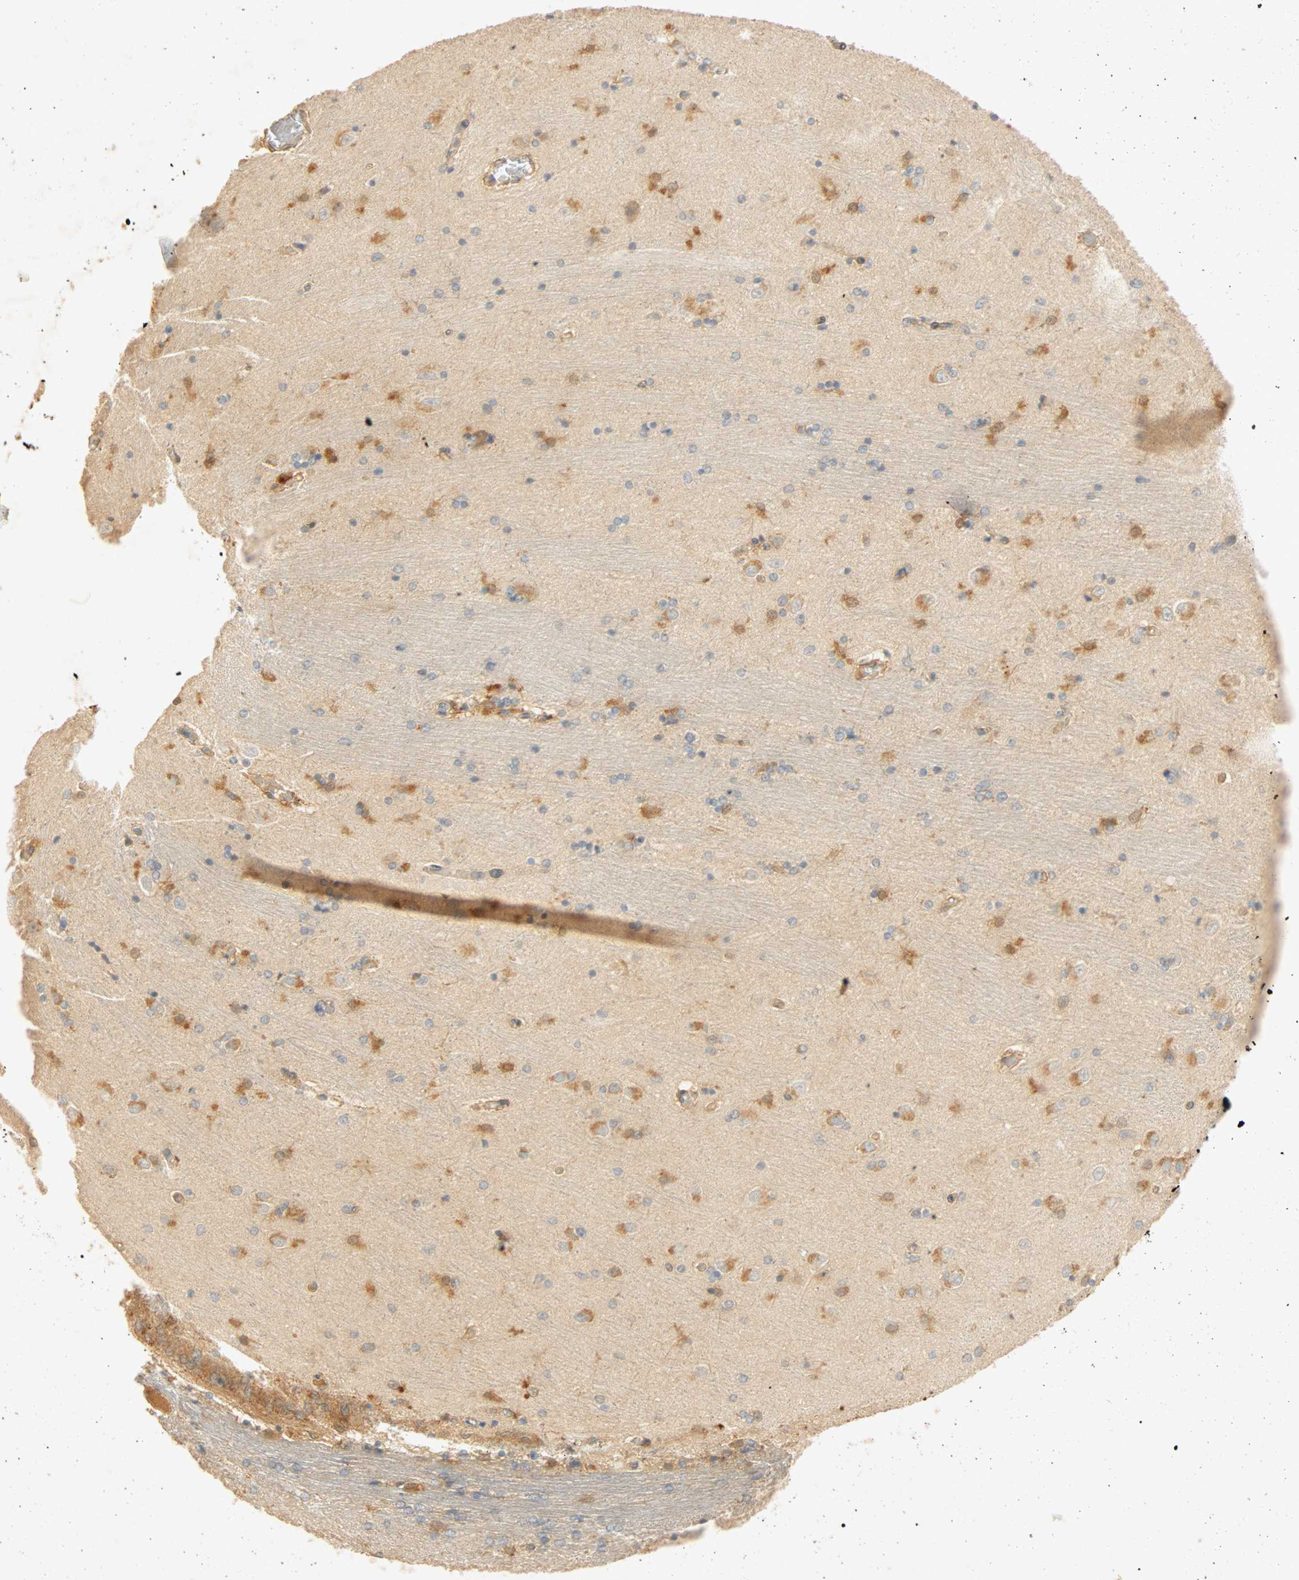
{"staining": {"intensity": "negative", "quantity": "none", "location": "none"}, "tissue": "hippocampus", "cell_type": "Glial cells", "image_type": "normal", "snomed": [{"axis": "morphology", "description": "Normal tissue, NOS"}, {"axis": "topography", "description": "Hippocampus"}], "caption": "Immunohistochemistry (IHC) micrograph of benign hippocampus: hippocampus stained with DAB (3,3'-diaminobenzidine) shows no significant protein staining in glial cells.", "gene": "SELENBP1", "patient": {"sex": "female", "age": 54}}